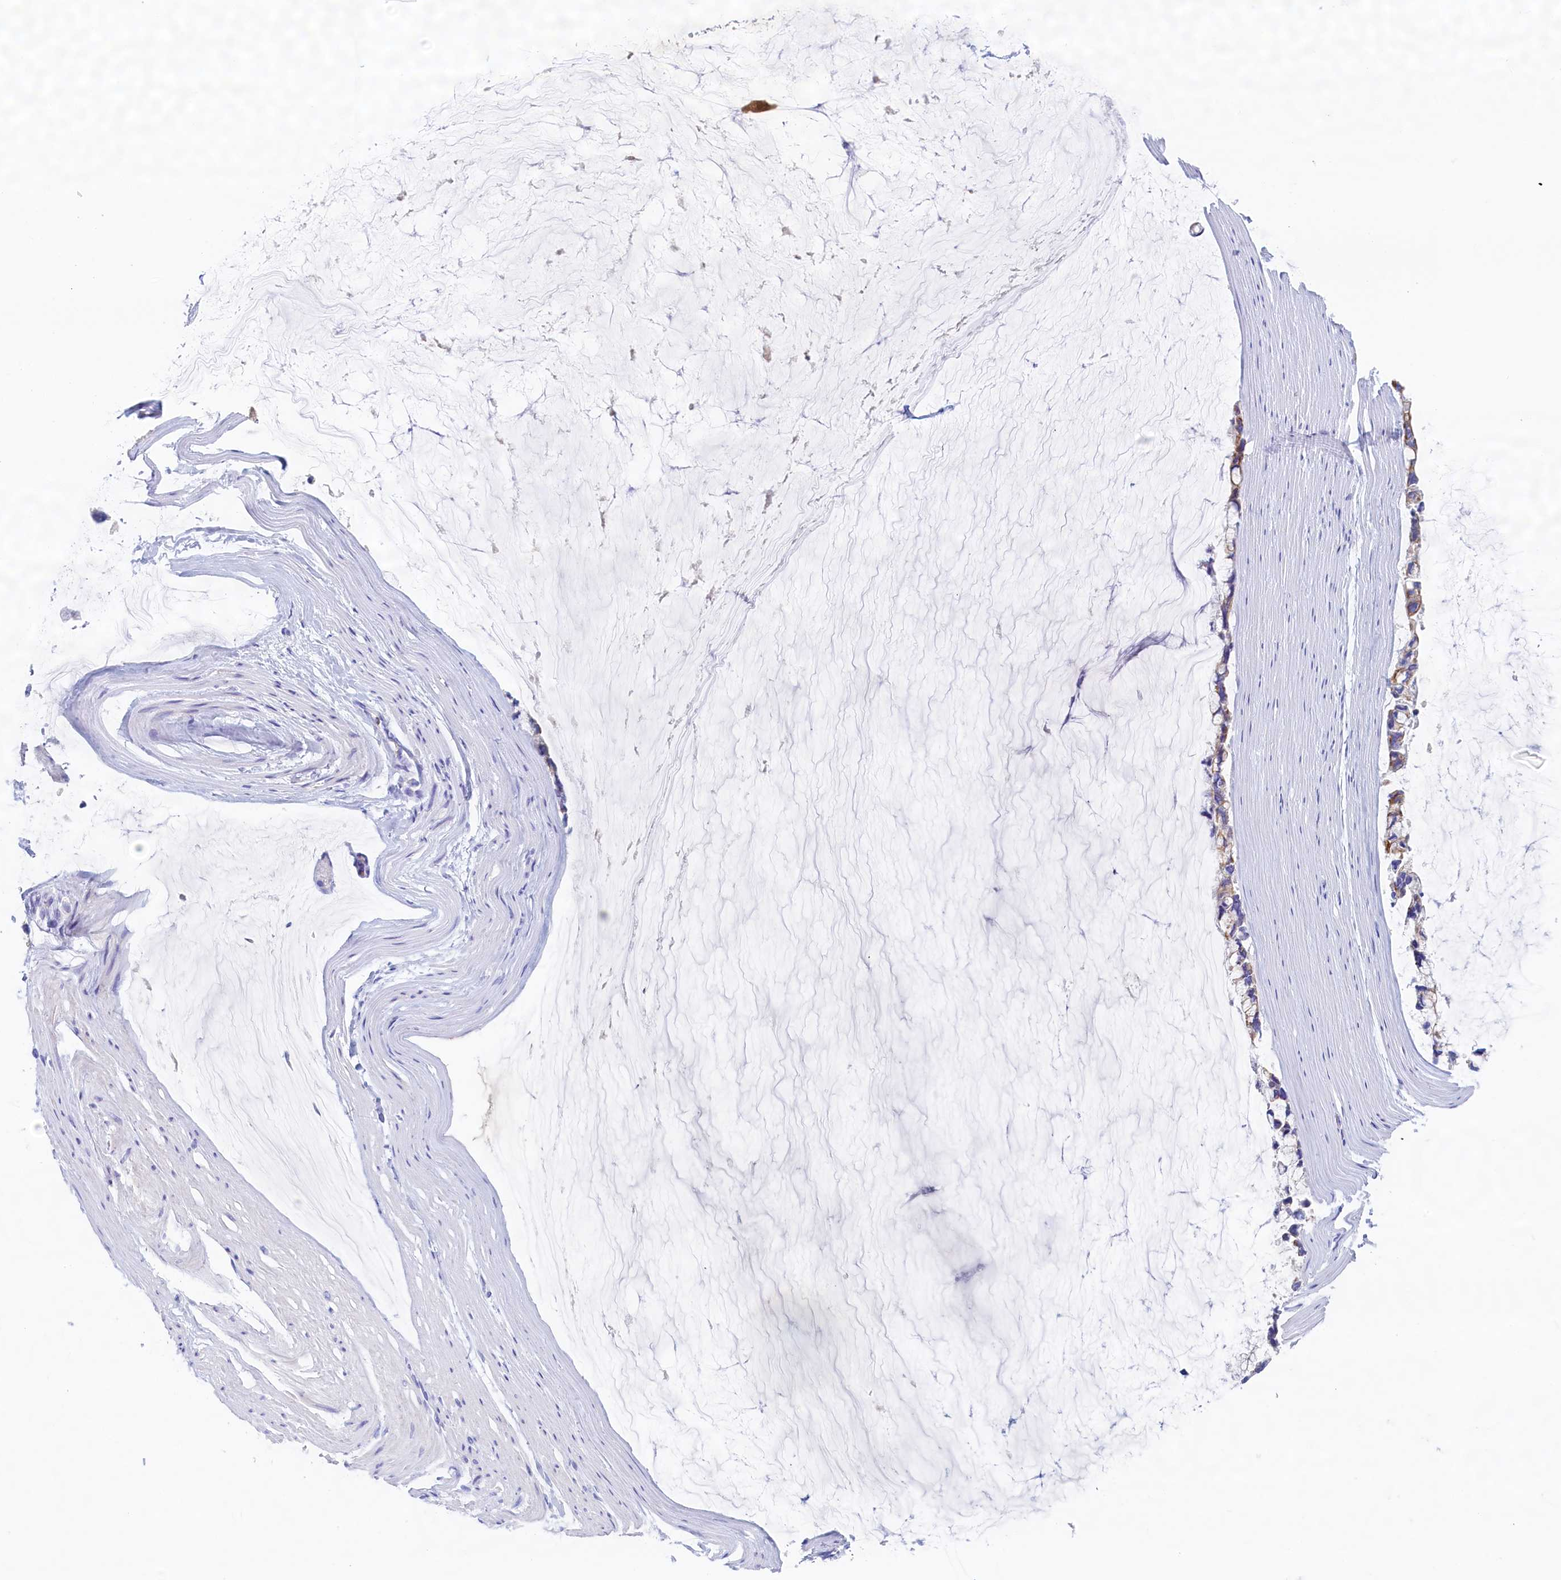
{"staining": {"intensity": "weak", "quantity": "<25%", "location": "cytoplasmic/membranous"}, "tissue": "ovarian cancer", "cell_type": "Tumor cells", "image_type": "cancer", "snomed": [{"axis": "morphology", "description": "Cystadenocarcinoma, mucinous, NOS"}, {"axis": "topography", "description": "Ovary"}], "caption": "IHC of human ovarian cancer (mucinous cystadenocarcinoma) shows no staining in tumor cells. Brightfield microscopy of immunohistochemistry (IHC) stained with DAB (3,3'-diaminobenzidine) (brown) and hematoxylin (blue), captured at high magnification.", "gene": "GUCA1C", "patient": {"sex": "female", "age": 39}}